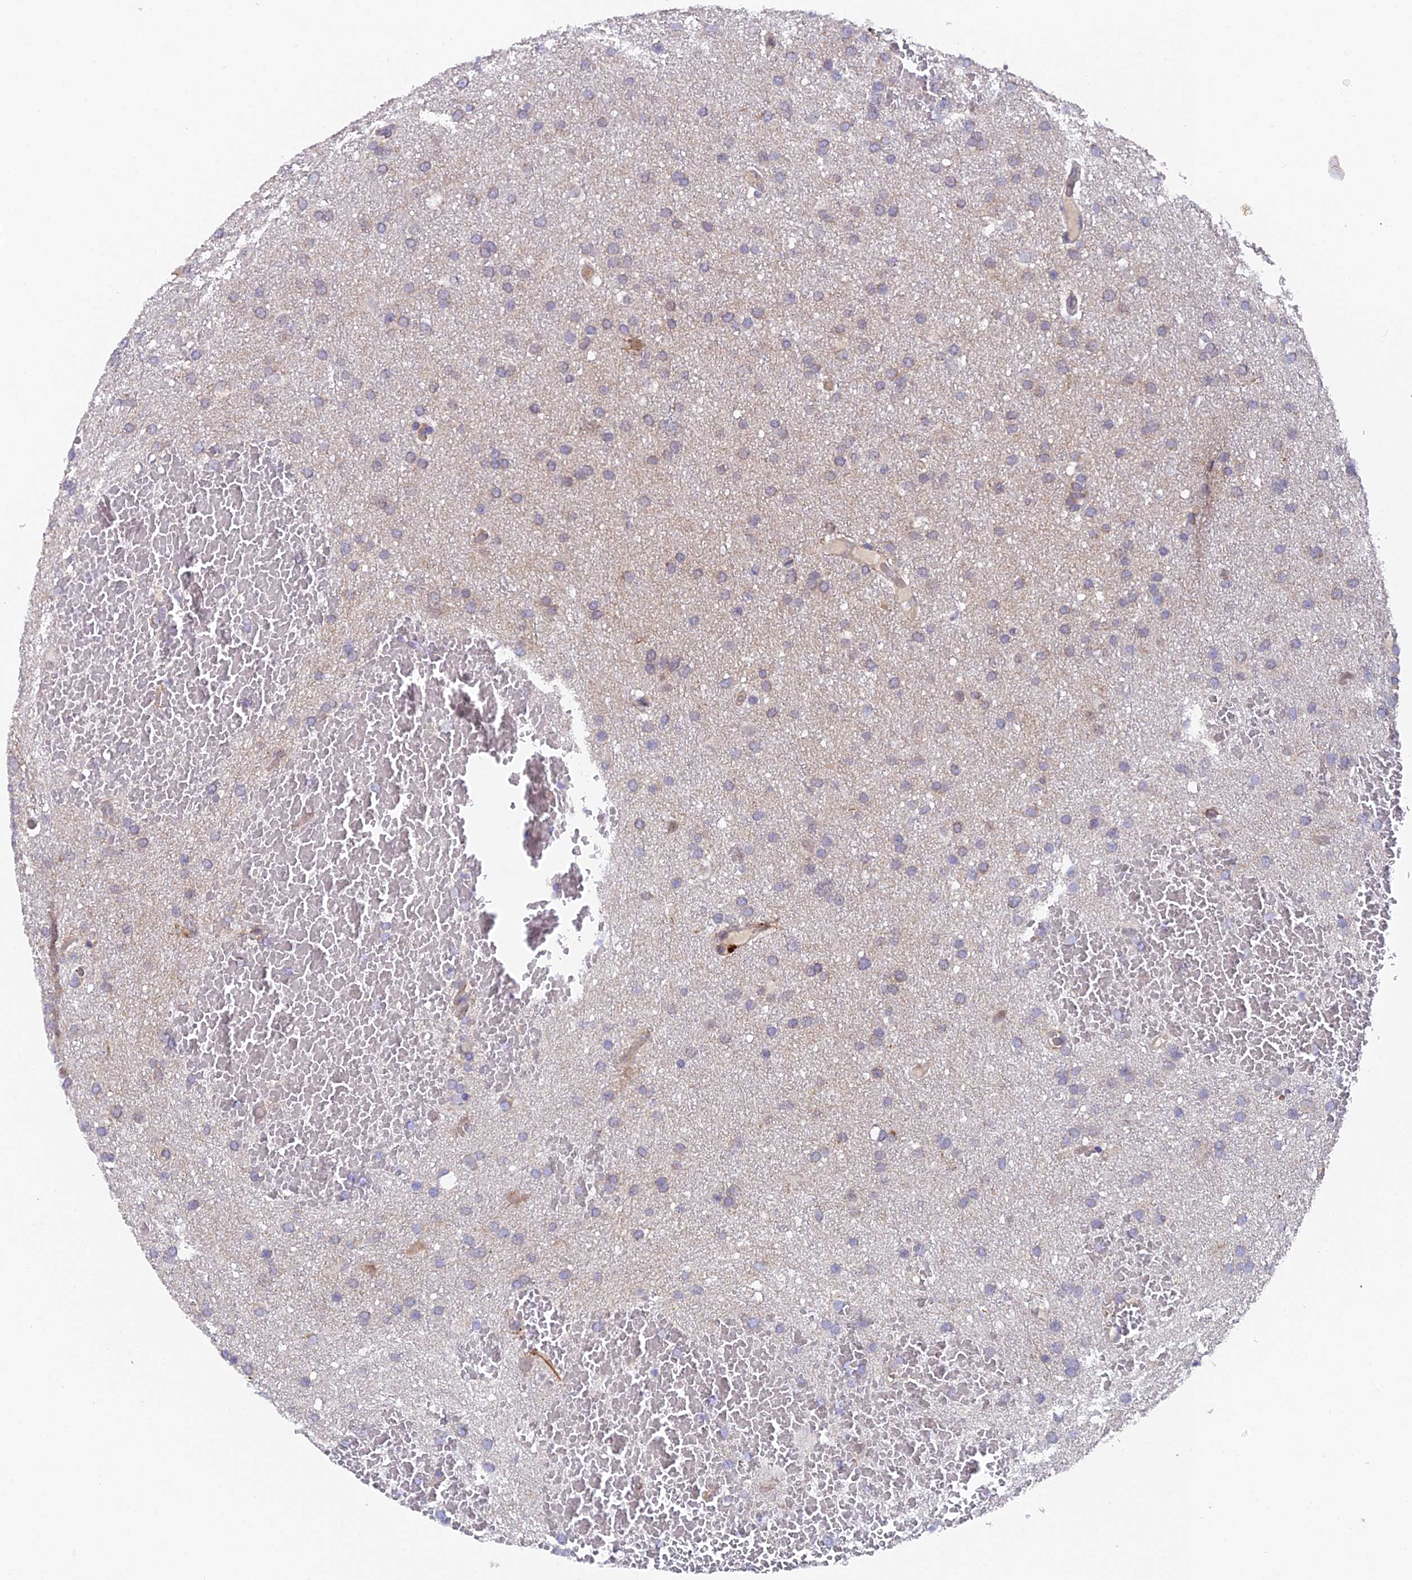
{"staining": {"intensity": "weak", "quantity": "25%-75%", "location": "cytoplasmic/membranous"}, "tissue": "glioma", "cell_type": "Tumor cells", "image_type": "cancer", "snomed": [{"axis": "morphology", "description": "Glioma, malignant, High grade"}, {"axis": "topography", "description": "Cerebral cortex"}], "caption": "Protein staining of malignant glioma (high-grade) tissue demonstrates weak cytoplasmic/membranous positivity in about 25%-75% of tumor cells.", "gene": "XKR9", "patient": {"sex": "female", "age": 36}}